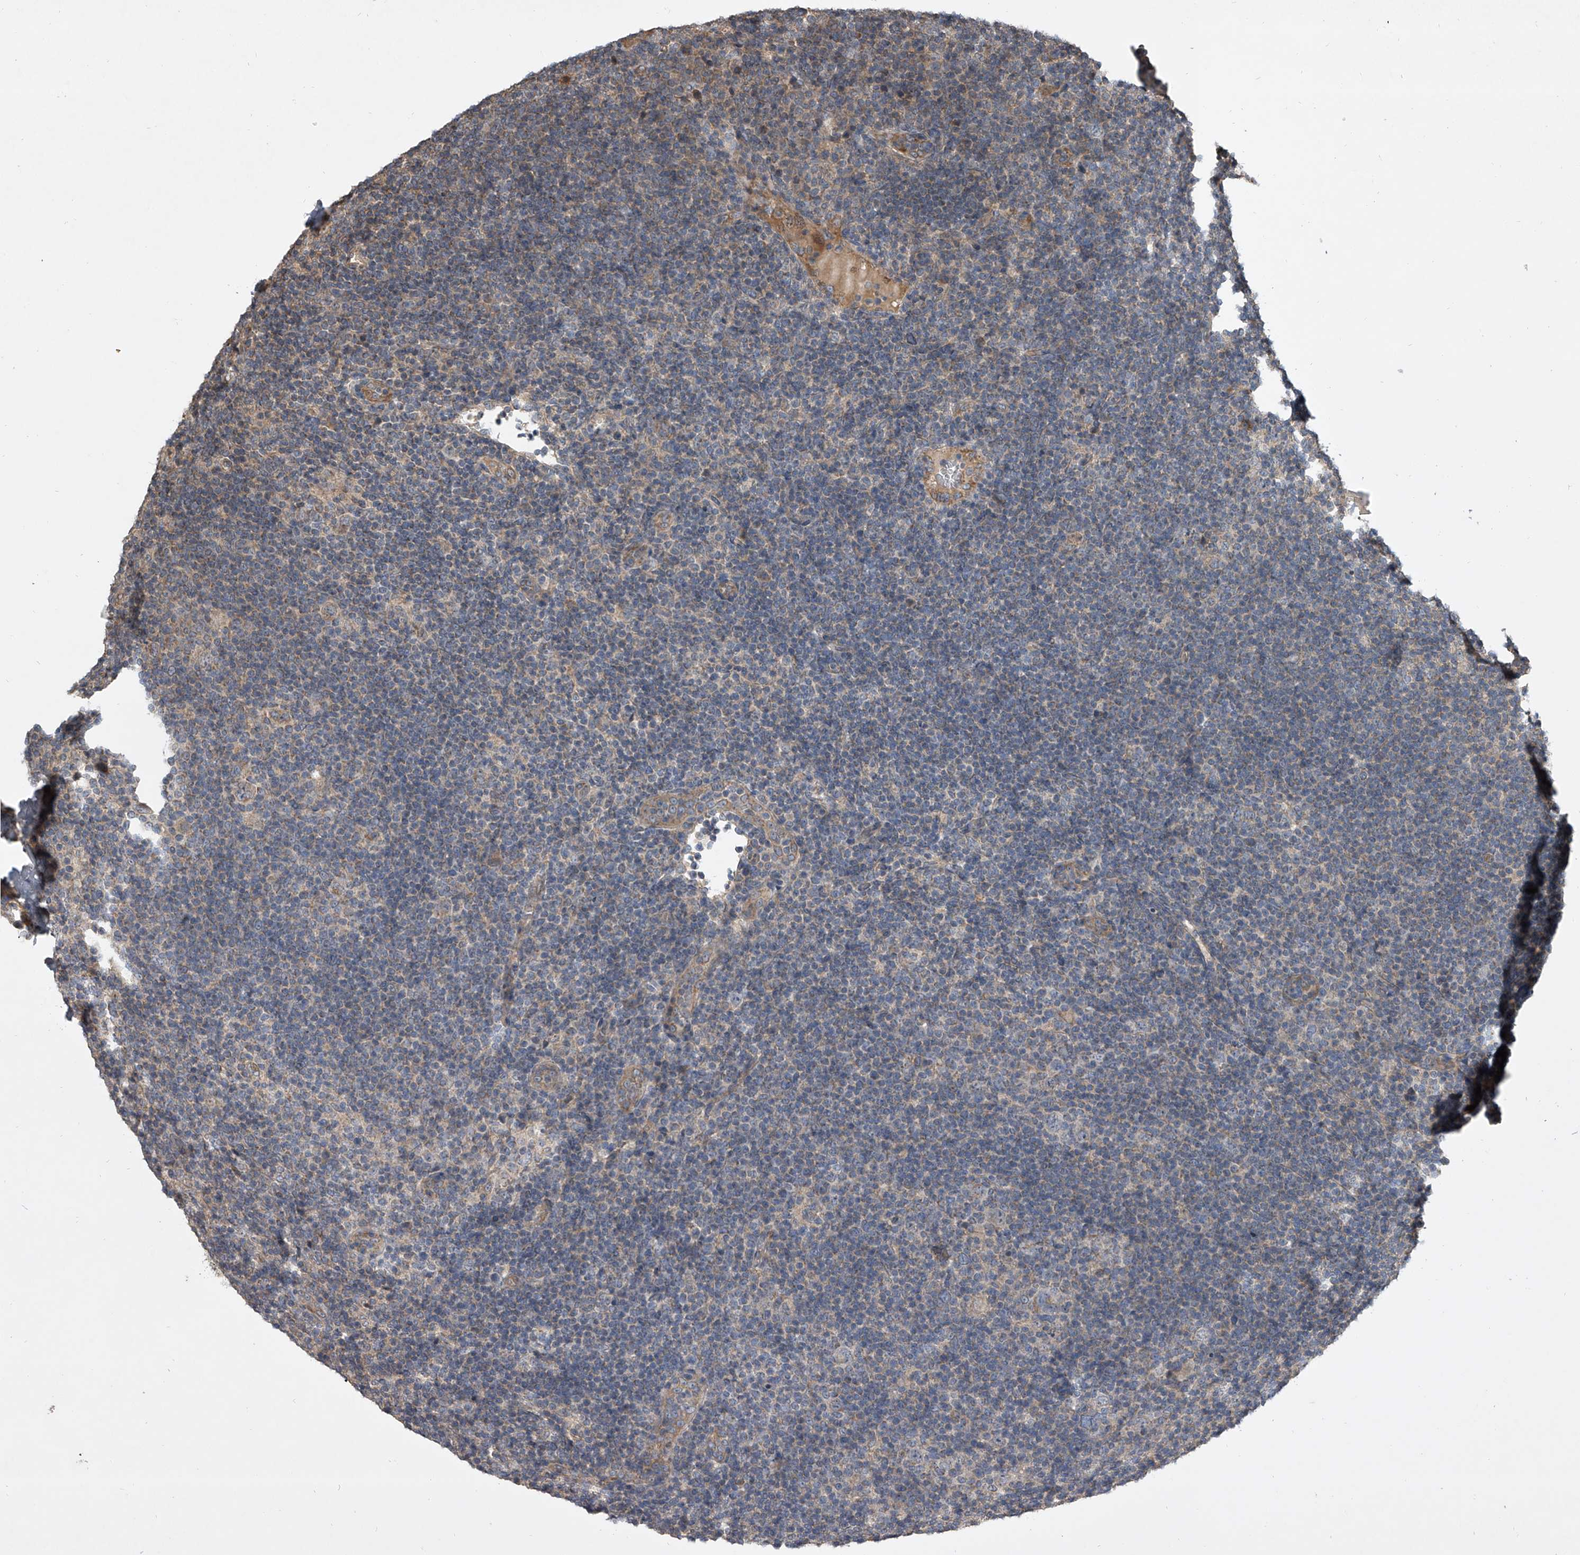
{"staining": {"intensity": "weak", "quantity": "25%-75%", "location": "cytoplasmic/membranous"}, "tissue": "lymphoma", "cell_type": "Tumor cells", "image_type": "cancer", "snomed": [{"axis": "morphology", "description": "Hodgkin's disease, NOS"}, {"axis": "topography", "description": "Lymph node"}], "caption": "A high-resolution photomicrograph shows immunohistochemistry (IHC) staining of Hodgkin's disease, which shows weak cytoplasmic/membranous positivity in about 25%-75% of tumor cells.", "gene": "NFS1", "patient": {"sex": "female", "age": 57}}